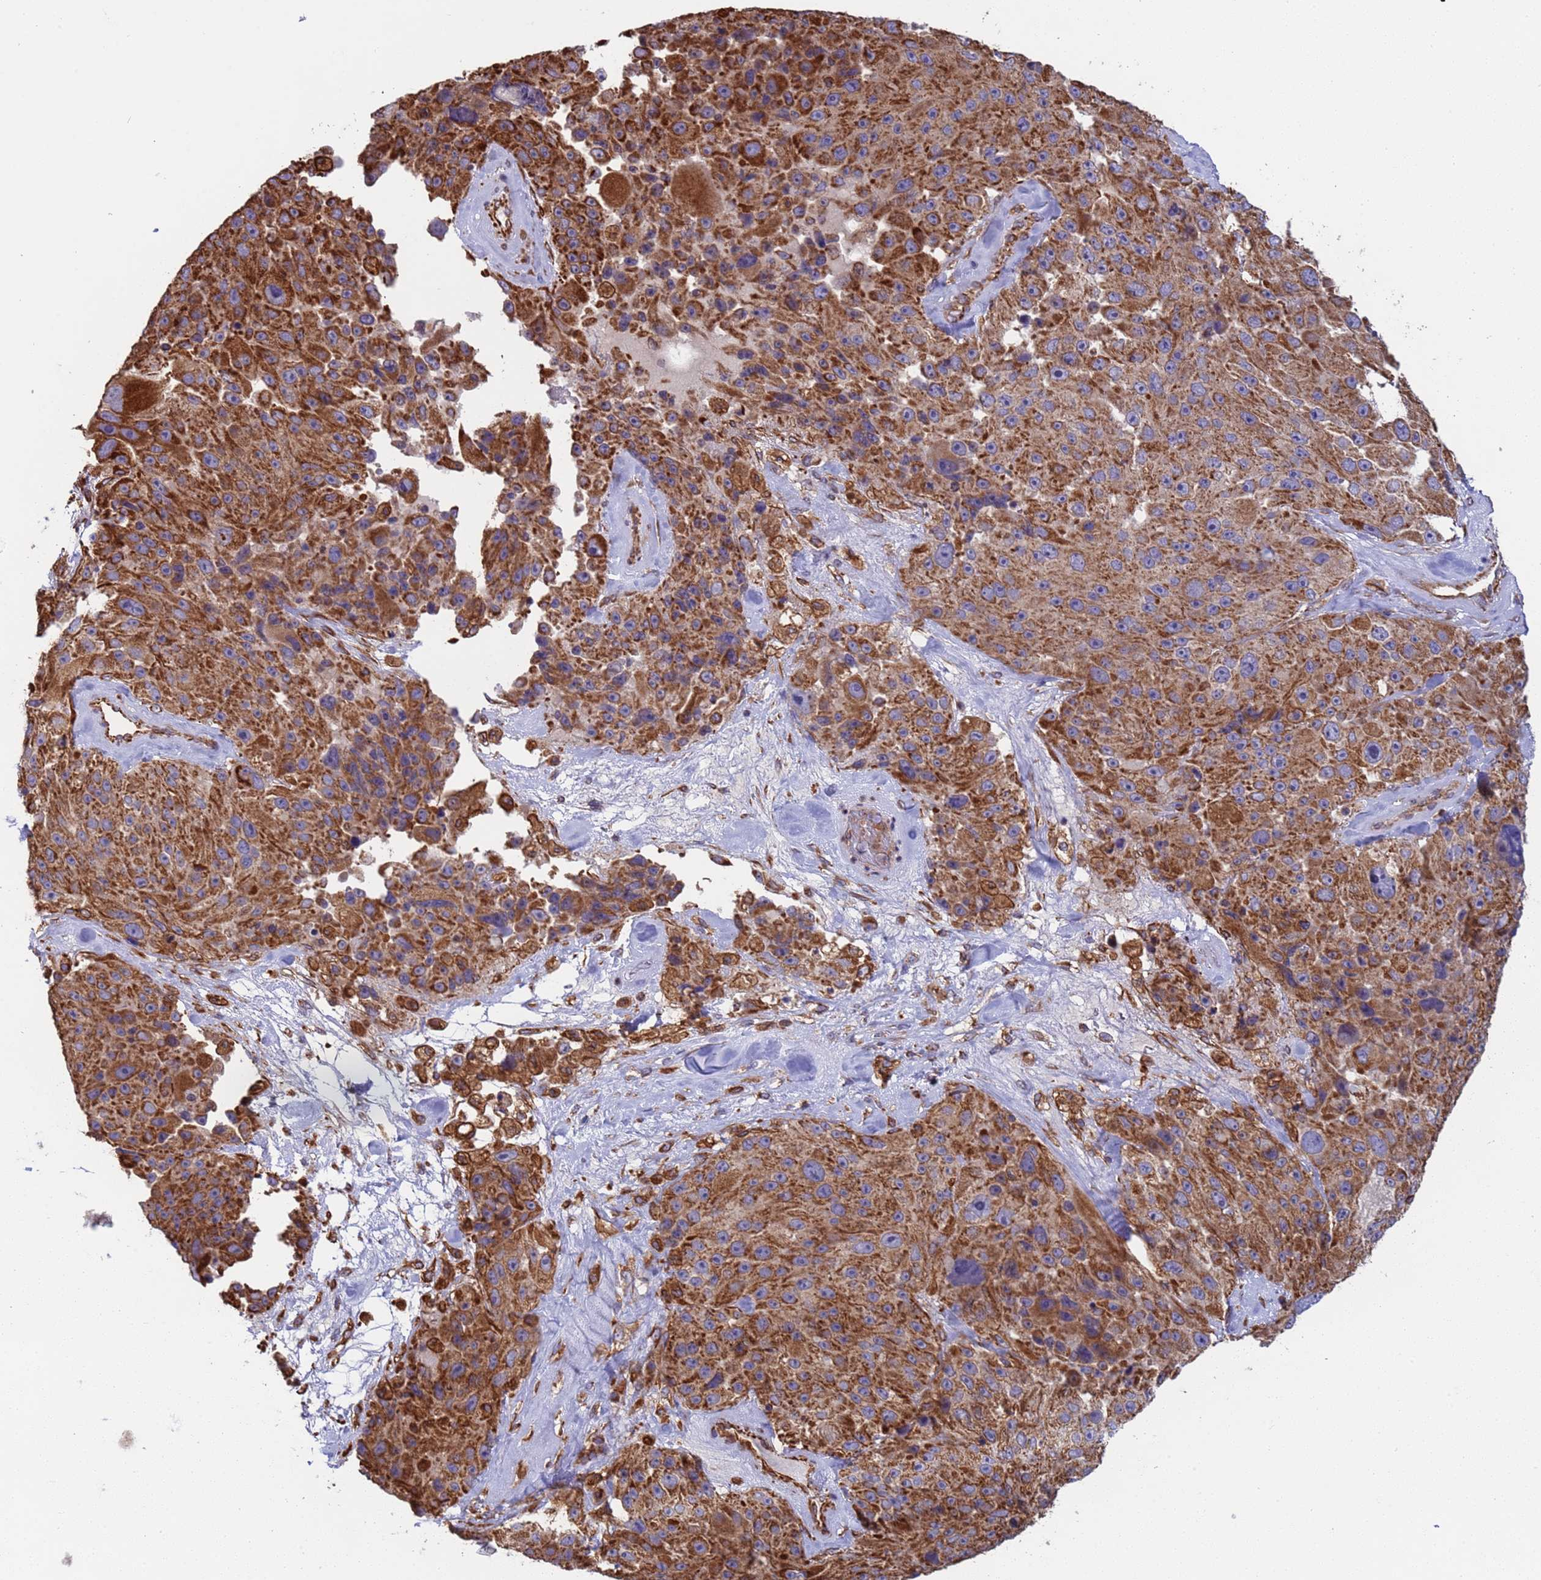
{"staining": {"intensity": "strong", "quantity": ">75%", "location": "cytoplasmic/membranous"}, "tissue": "melanoma", "cell_type": "Tumor cells", "image_type": "cancer", "snomed": [{"axis": "morphology", "description": "Malignant melanoma, Metastatic site"}, {"axis": "topography", "description": "Lymph node"}], "caption": "A histopathology image of human melanoma stained for a protein demonstrates strong cytoplasmic/membranous brown staining in tumor cells.", "gene": "NUDT12", "patient": {"sex": "male", "age": 62}}